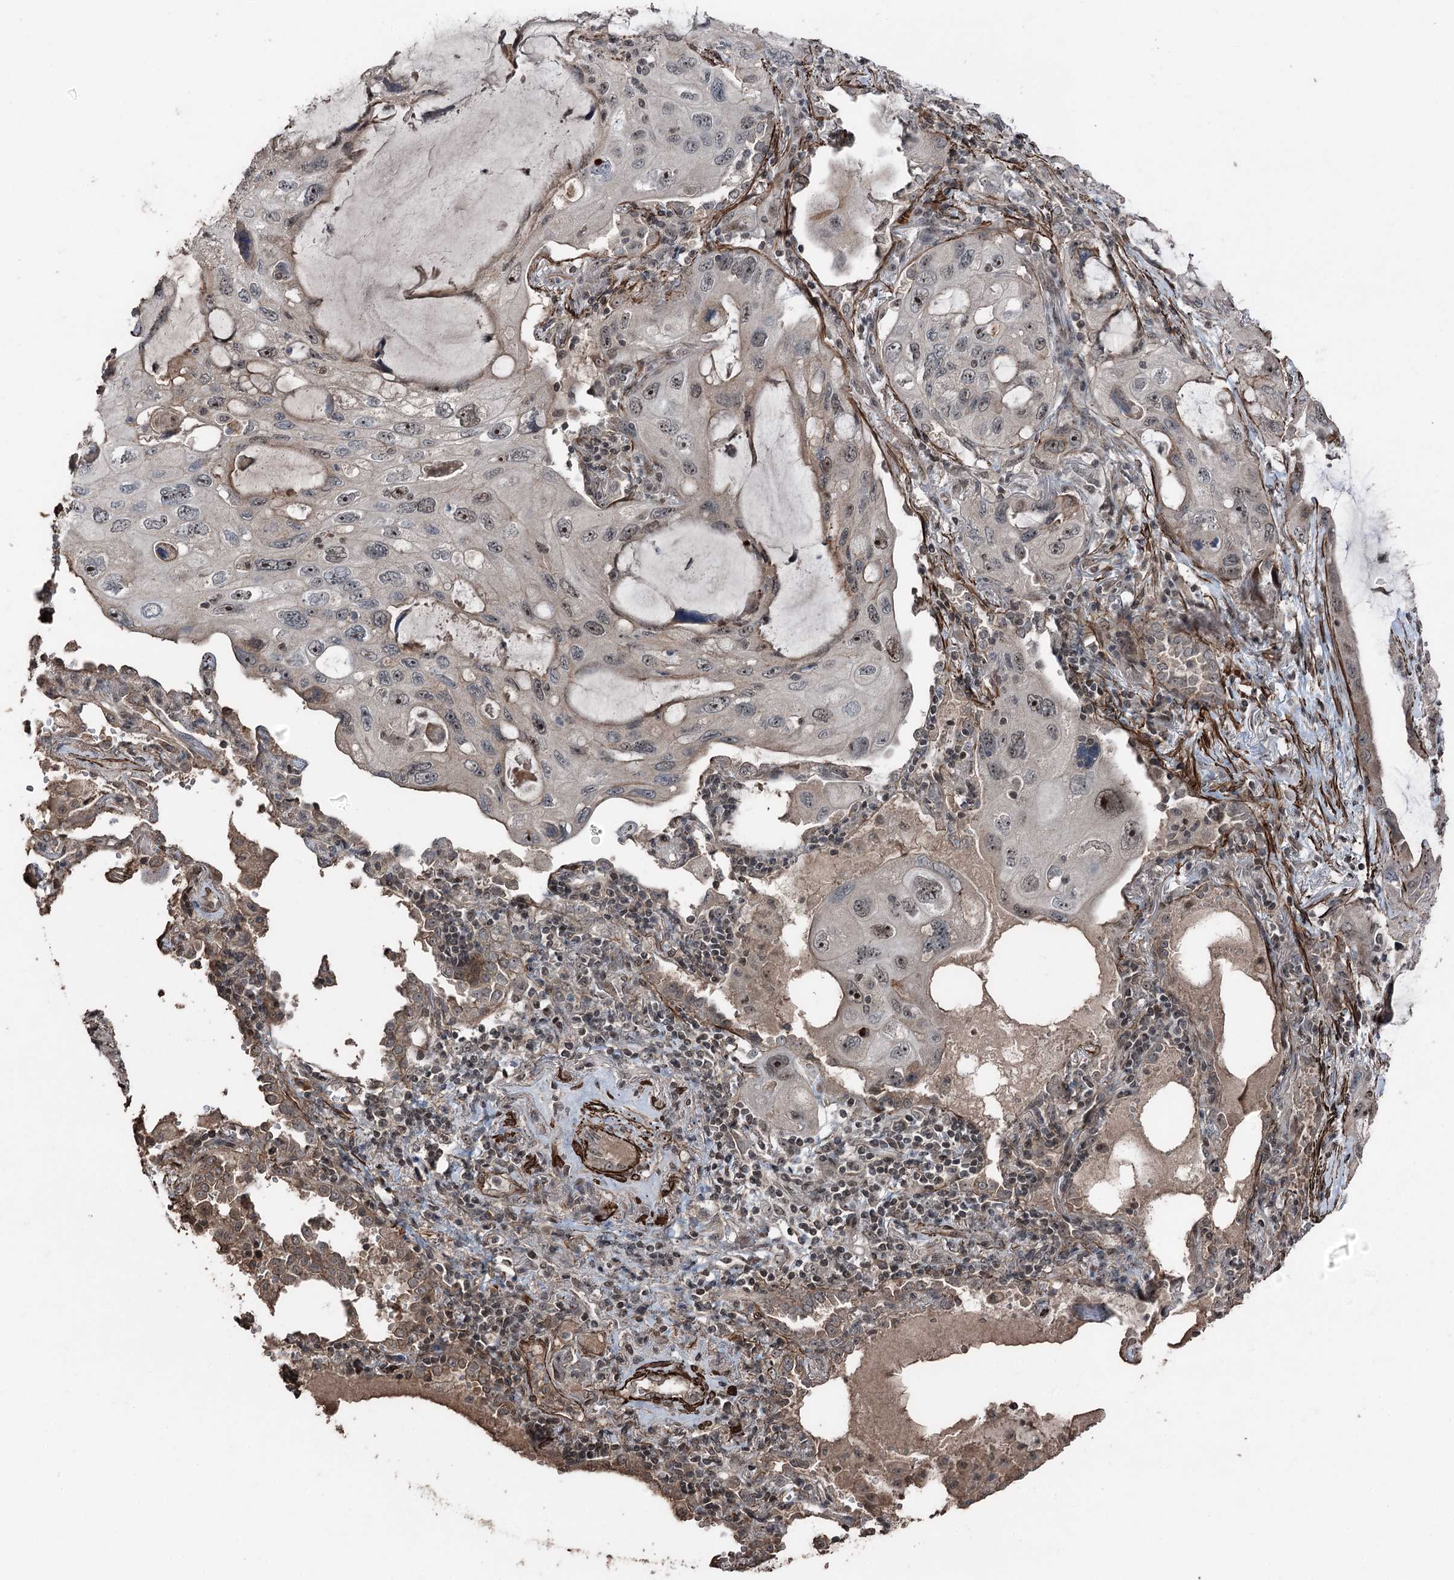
{"staining": {"intensity": "weak", "quantity": "25%-75%", "location": "cytoplasmic/membranous,nuclear"}, "tissue": "lung cancer", "cell_type": "Tumor cells", "image_type": "cancer", "snomed": [{"axis": "morphology", "description": "Squamous cell carcinoma, NOS"}, {"axis": "topography", "description": "Lung"}], "caption": "High-magnification brightfield microscopy of lung squamous cell carcinoma stained with DAB (brown) and counterstained with hematoxylin (blue). tumor cells exhibit weak cytoplasmic/membranous and nuclear expression is present in approximately25%-75% of cells. The staining was performed using DAB (3,3'-diaminobenzidine) to visualize the protein expression in brown, while the nuclei were stained in blue with hematoxylin (Magnification: 20x).", "gene": "CCDC82", "patient": {"sex": "female", "age": 73}}